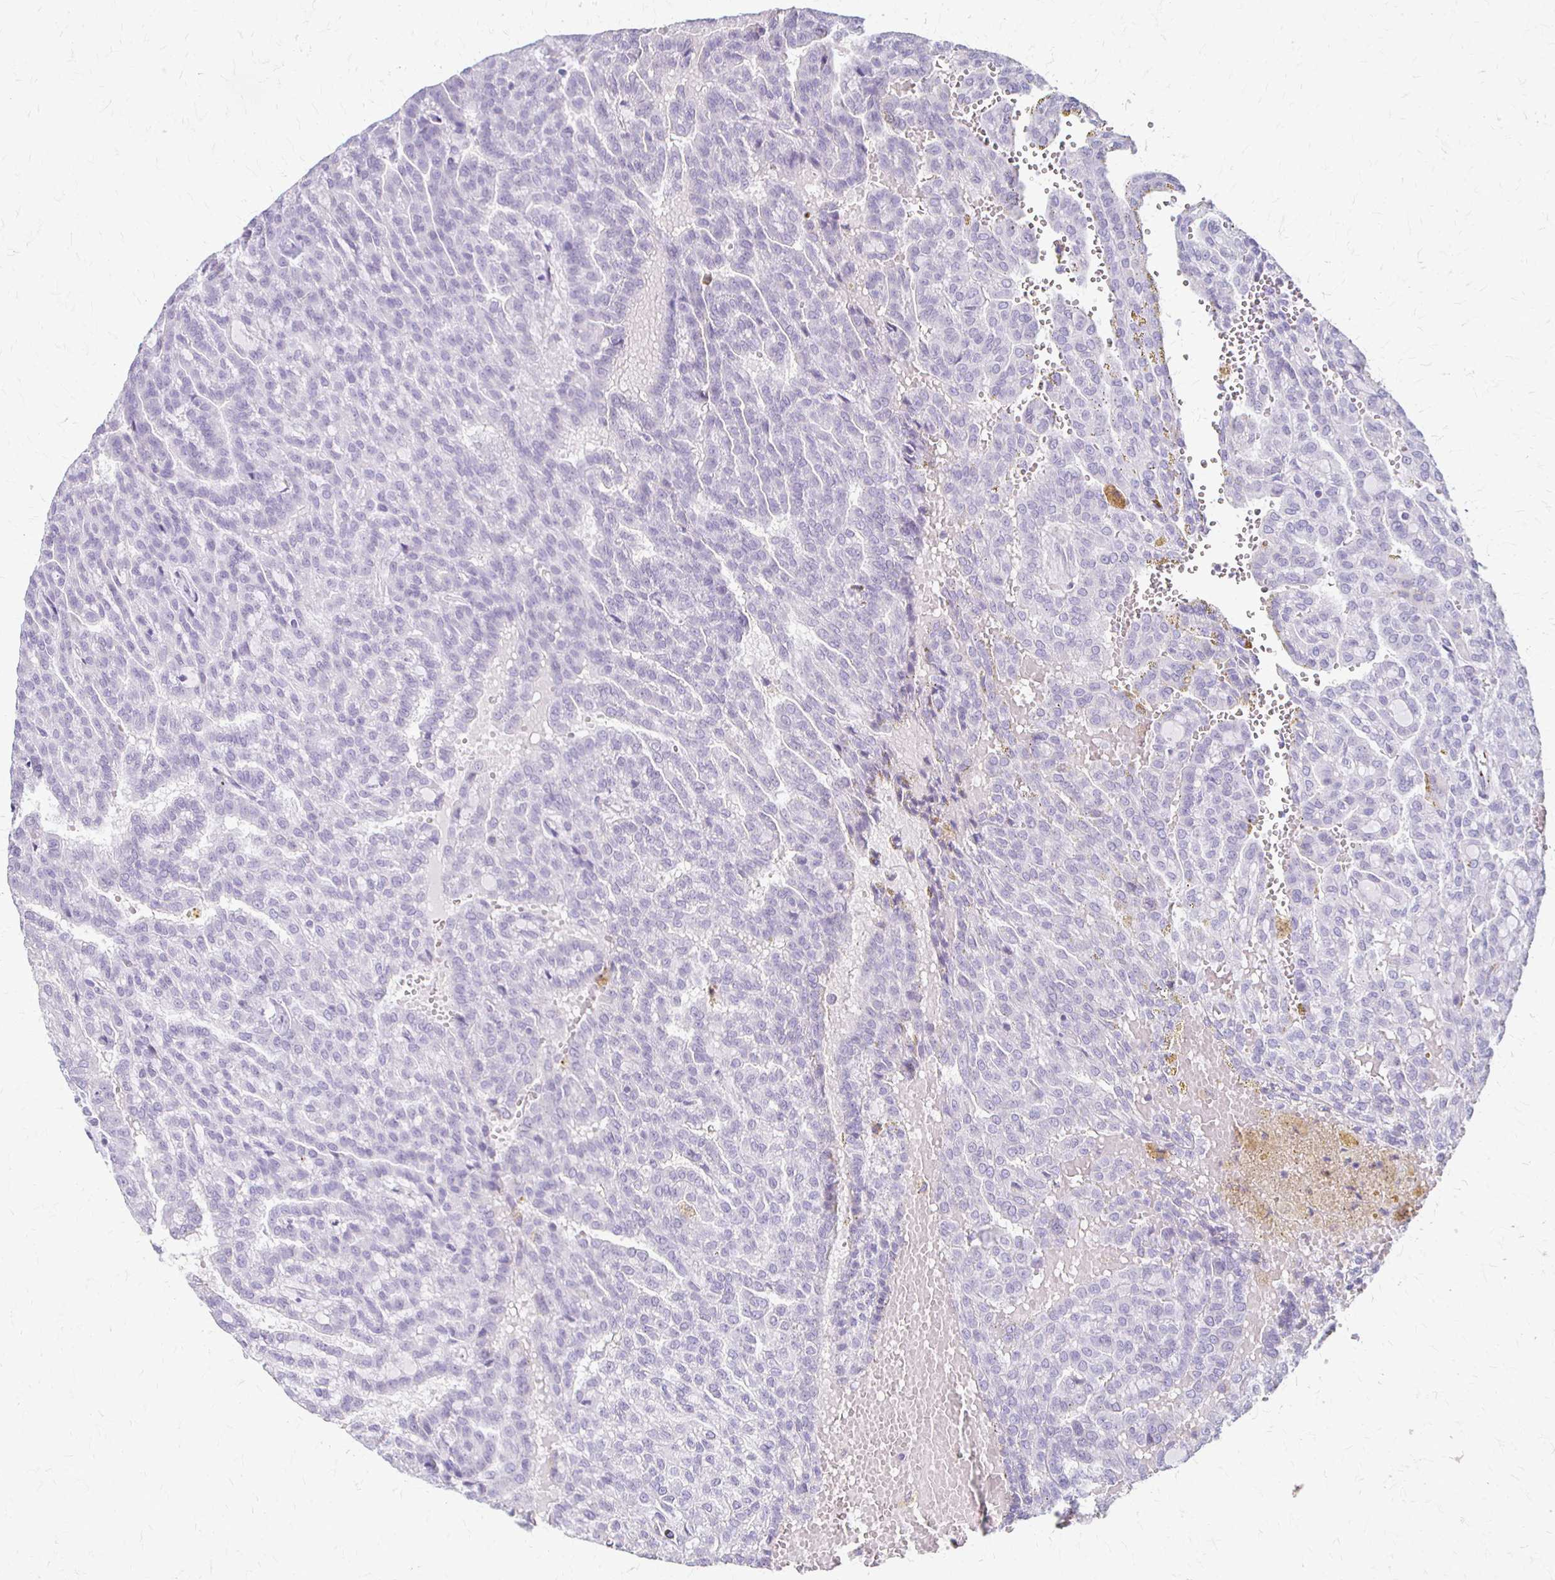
{"staining": {"intensity": "negative", "quantity": "none", "location": "none"}, "tissue": "renal cancer", "cell_type": "Tumor cells", "image_type": "cancer", "snomed": [{"axis": "morphology", "description": "Adenocarcinoma, NOS"}, {"axis": "topography", "description": "Kidney"}], "caption": "There is no significant positivity in tumor cells of renal cancer. The staining was performed using DAB (3,3'-diaminobenzidine) to visualize the protein expression in brown, while the nuclei were stained in blue with hematoxylin (Magnification: 20x).", "gene": "ACP5", "patient": {"sex": "male", "age": 63}}